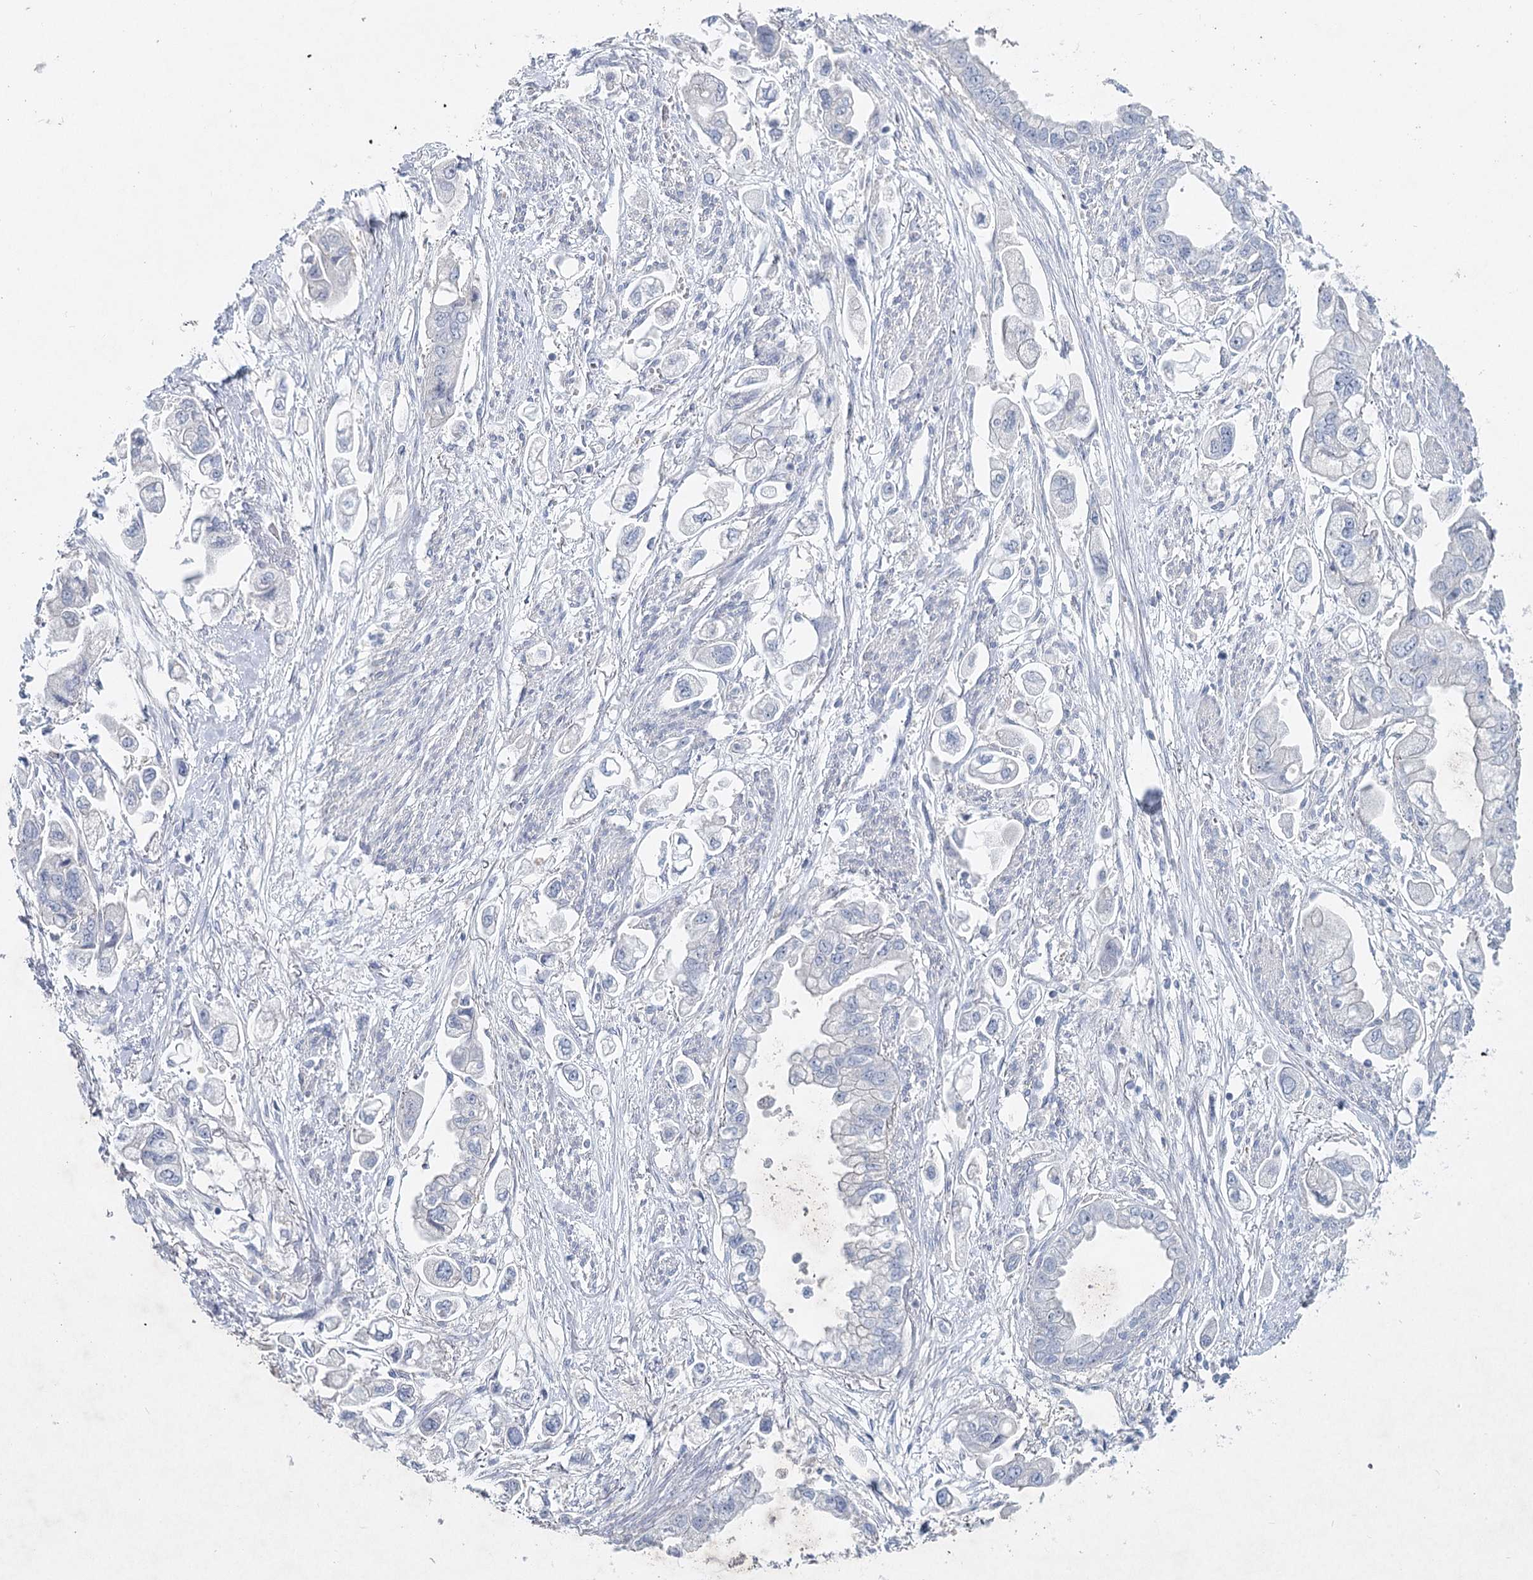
{"staining": {"intensity": "negative", "quantity": "none", "location": "none"}, "tissue": "stomach cancer", "cell_type": "Tumor cells", "image_type": "cancer", "snomed": [{"axis": "morphology", "description": "Adenocarcinoma, NOS"}, {"axis": "topography", "description": "Stomach"}], "caption": "Tumor cells show no significant protein staining in stomach adenocarcinoma.", "gene": "MAP3K13", "patient": {"sex": "male", "age": 62}}